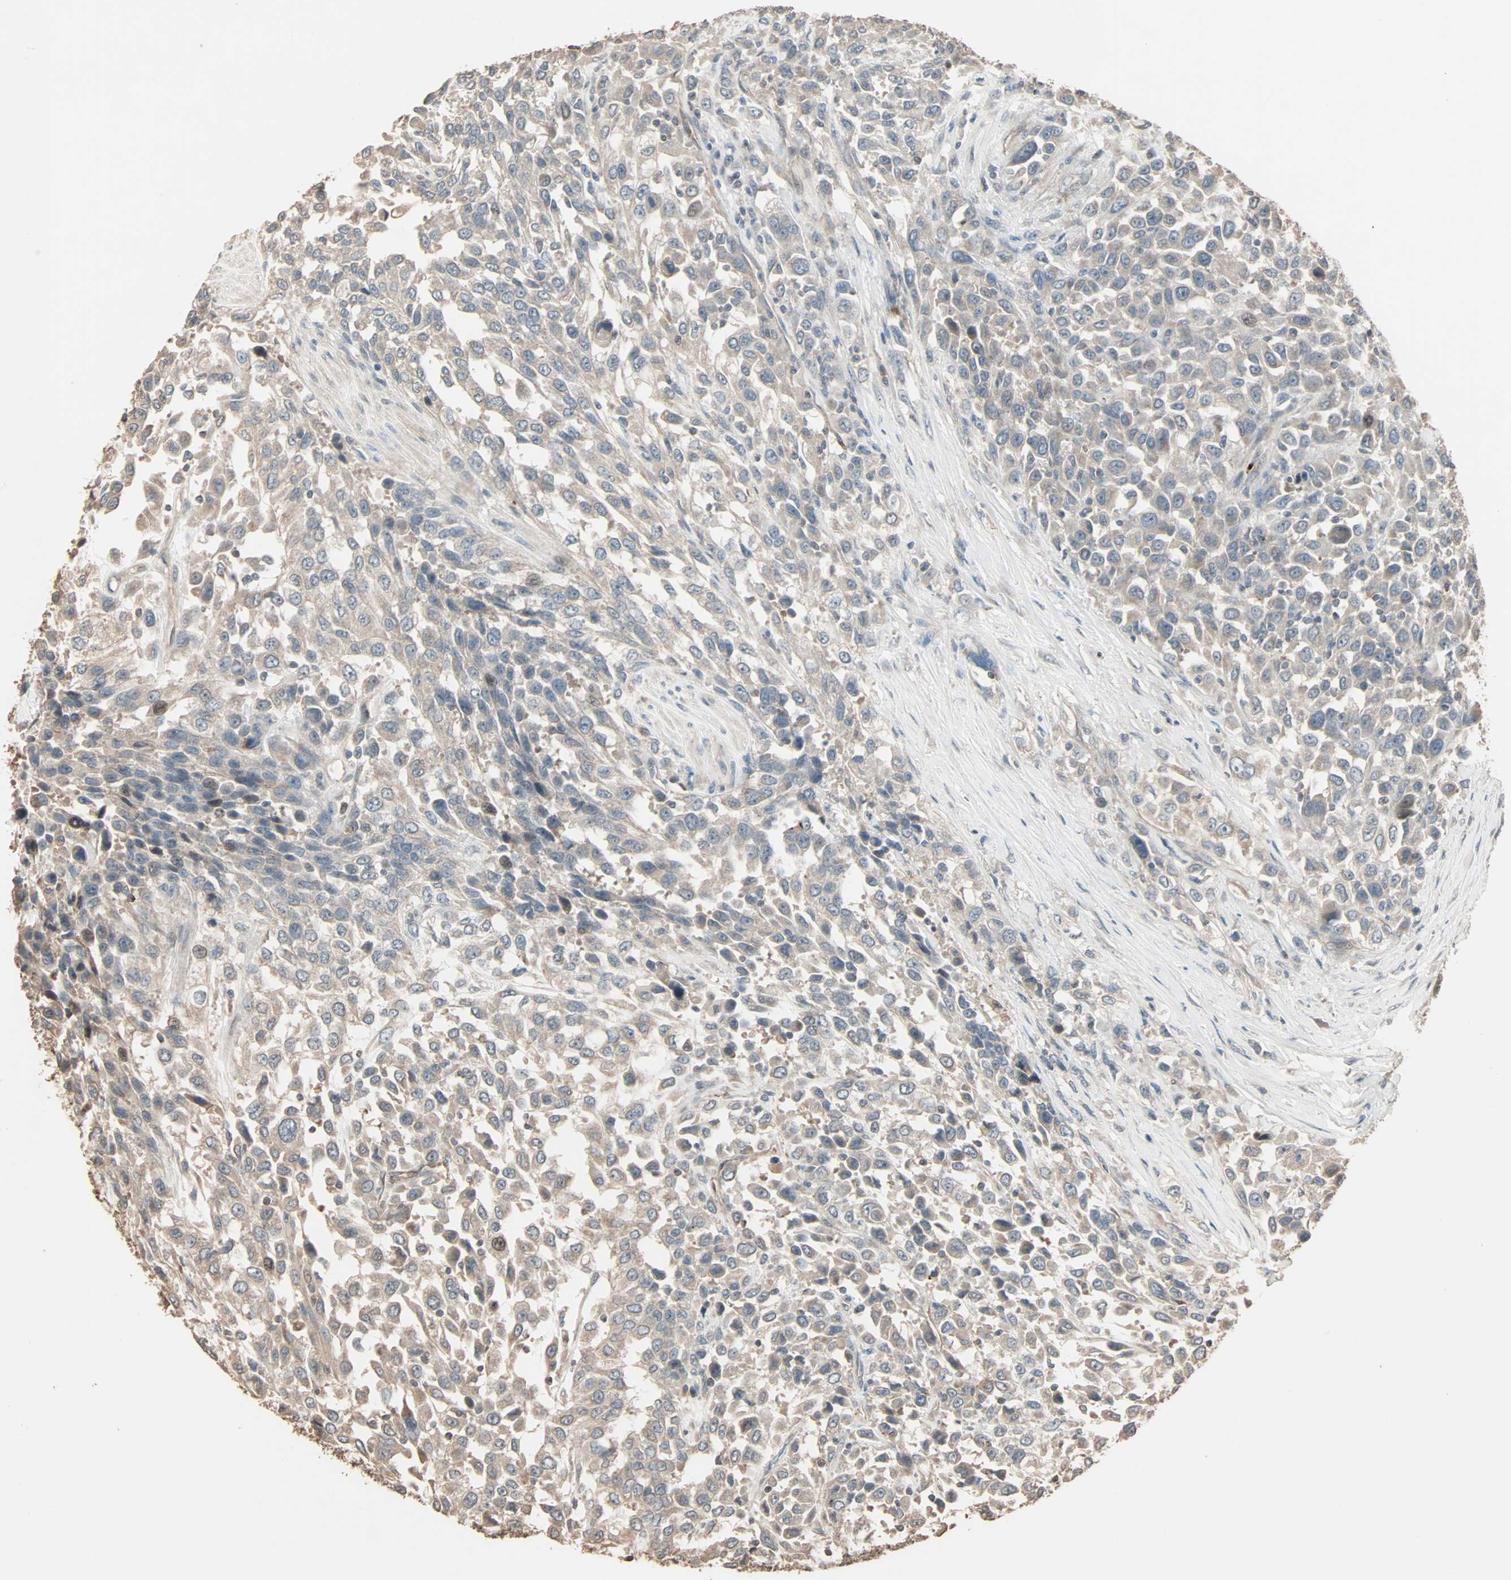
{"staining": {"intensity": "weak", "quantity": "25%-75%", "location": "cytoplasmic/membranous"}, "tissue": "urothelial cancer", "cell_type": "Tumor cells", "image_type": "cancer", "snomed": [{"axis": "morphology", "description": "Urothelial carcinoma, High grade"}, {"axis": "topography", "description": "Urinary bladder"}], "caption": "About 25%-75% of tumor cells in human urothelial carcinoma (high-grade) display weak cytoplasmic/membranous protein positivity as visualized by brown immunohistochemical staining.", "gene": "CALCRL", "patient": {"sex": "female", "age": 80}}